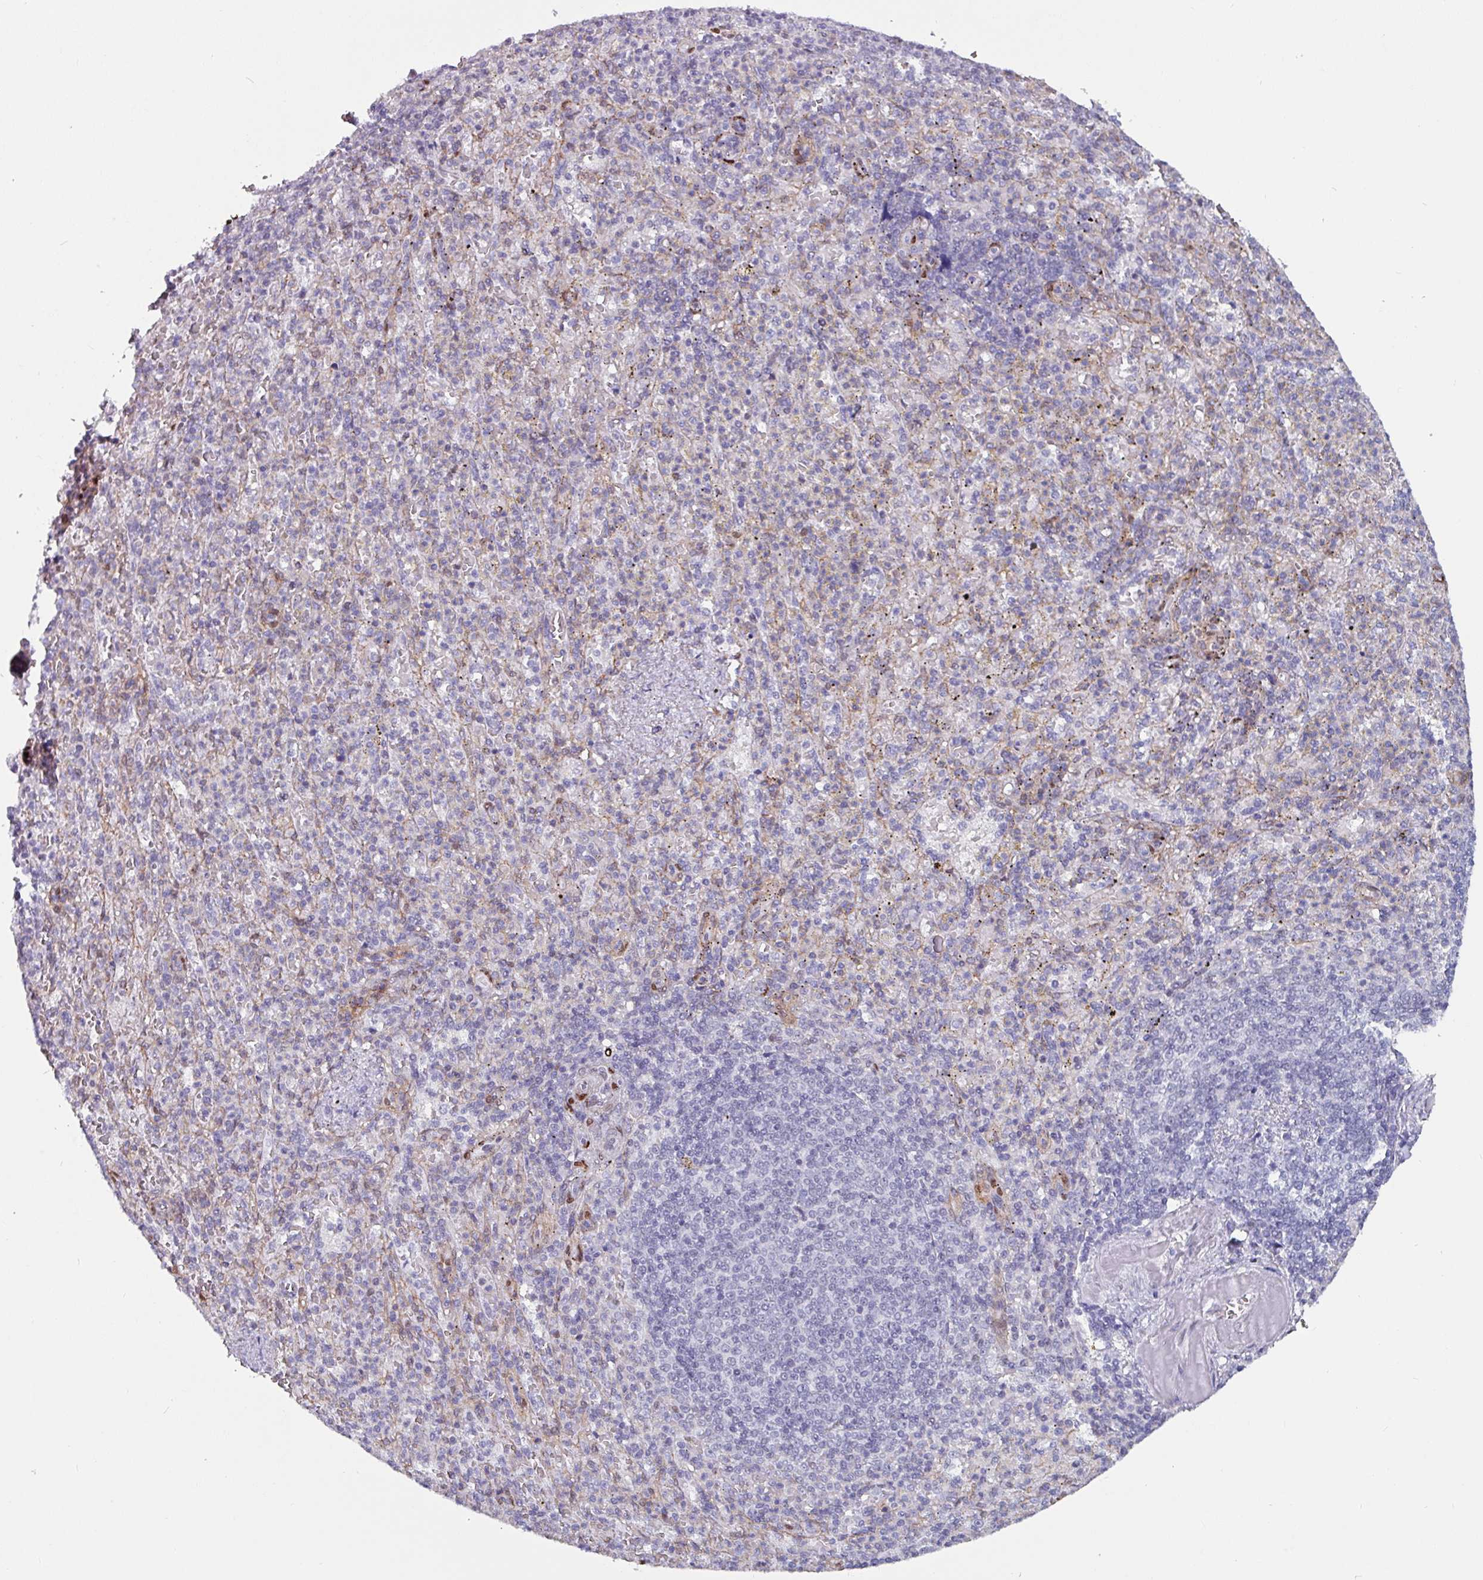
{"staining": {"intensity": "negative", "quantity": "none", "location": "none"}, "tissue": "spleen", "cell_type": "Cells in red pulp", "image_type": "normal", "snomed": [{"axis": "morphology", "description": "Normal tissue, NOS"}, {"axis": "topography", "description": "Spleen"}], "caption": "High power microscopy photomicrograph of an IHC micrograph of benign spleen, revealing no significant positivity in cells in red pulp. (DAB (3,3'-diaminobenzidine) IHC with hematoxylin counter stain).", "gene": "ZNF816", "patient": {"sex": "female", "age": 74}}